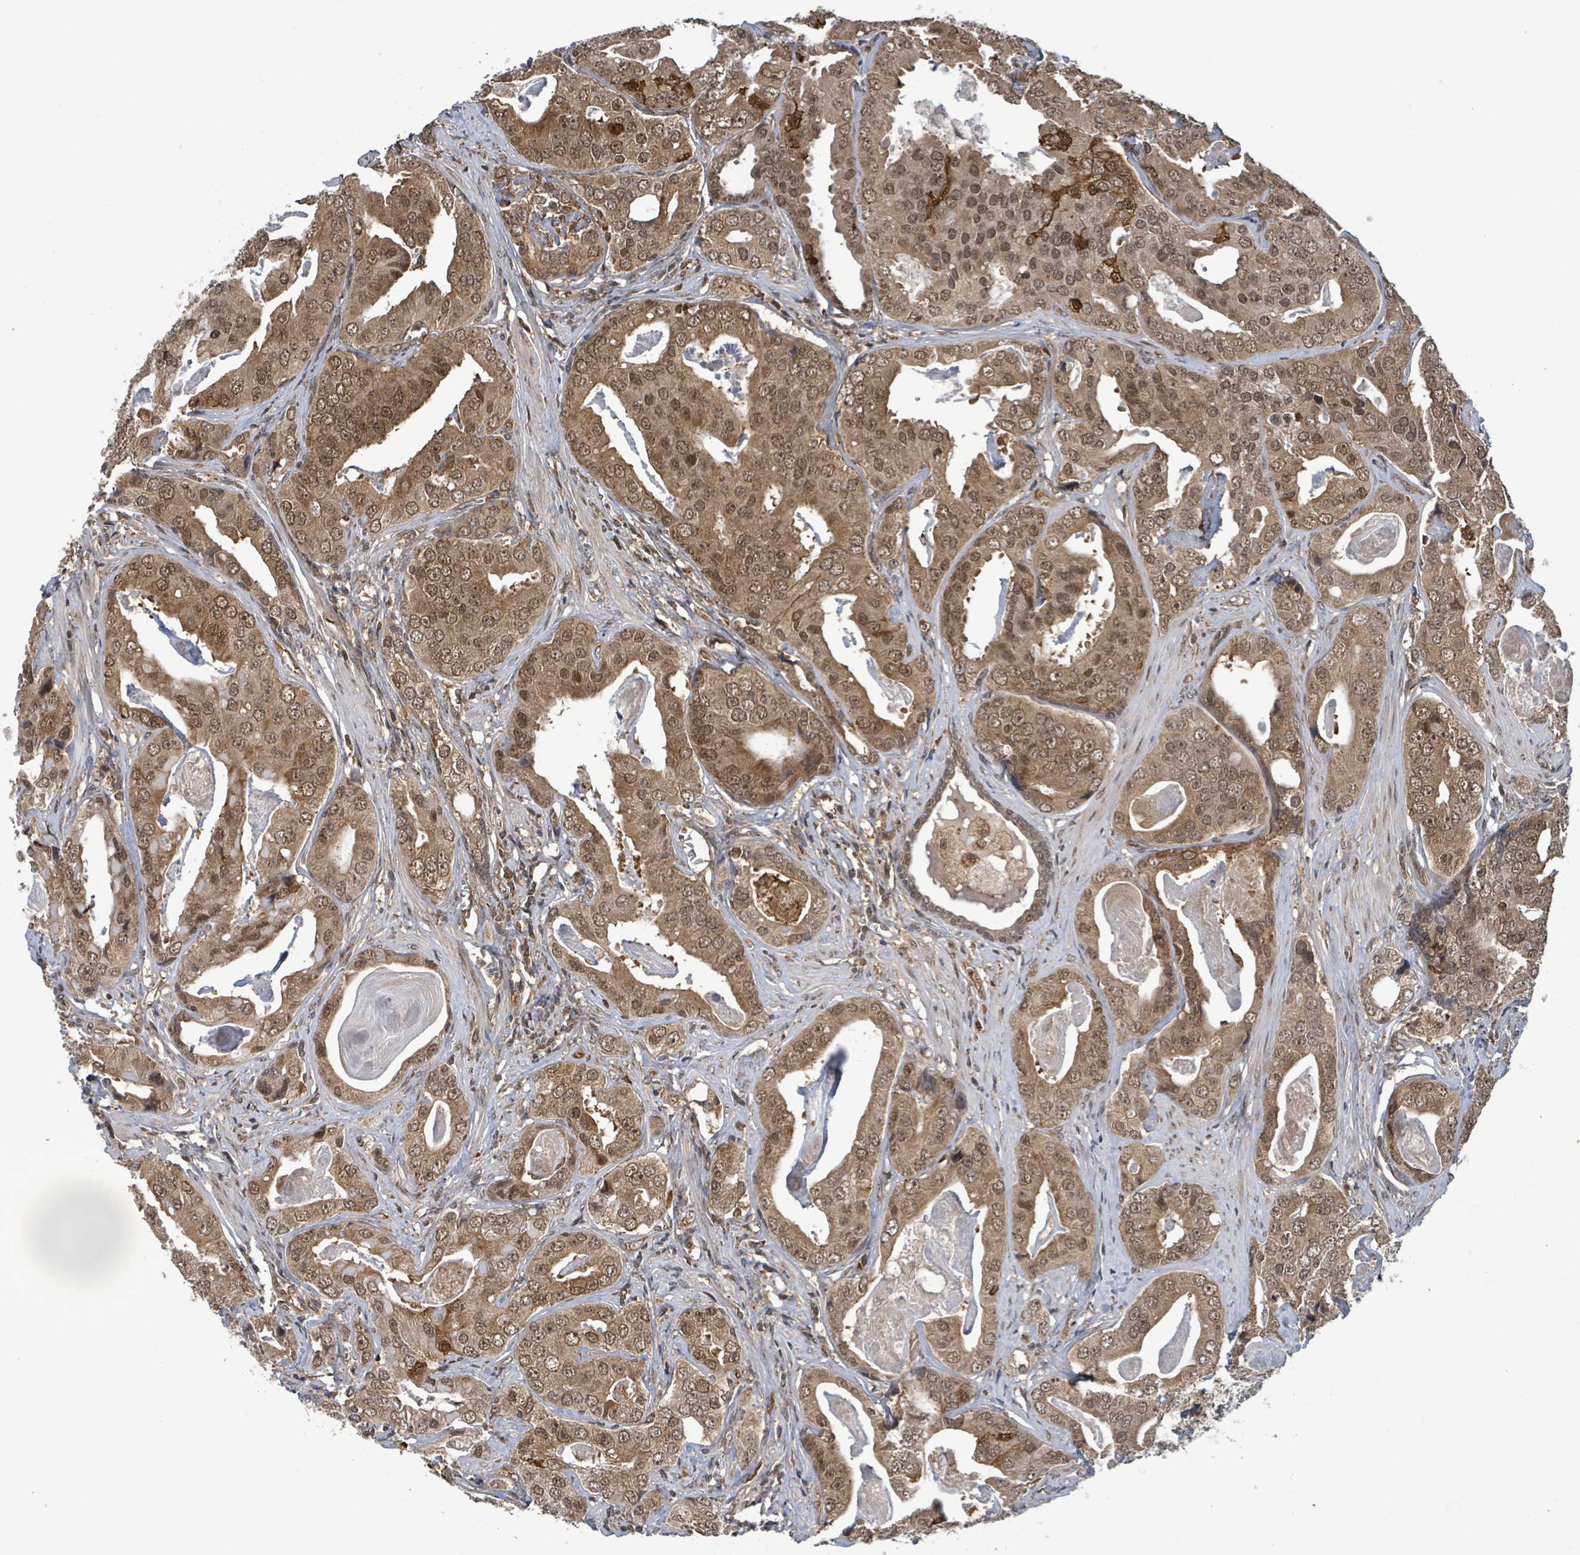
{"staining": {"intensity": "moderate", "quantity": ">75%", "location": "cytoplasmic/membranous,nuclear"}, "tissue": "prostate cancer", "cell_type": "Tumor cells", "image_type": "cancer", "snomed": [{"axis": "morphology", "description": "Adenocarcinoma, High grade"}, {"axis": "topography", "description": "Prostate"}], "caption": "DAB immunohistochemical staining of prostate high-grade adenocarcinoma displays moderate cytoplasmic/membranous and nuclear protein staining in about >75% of tumor cells.", "gene": "KLC1", "patient": {"sex": "male", "age": 71}}